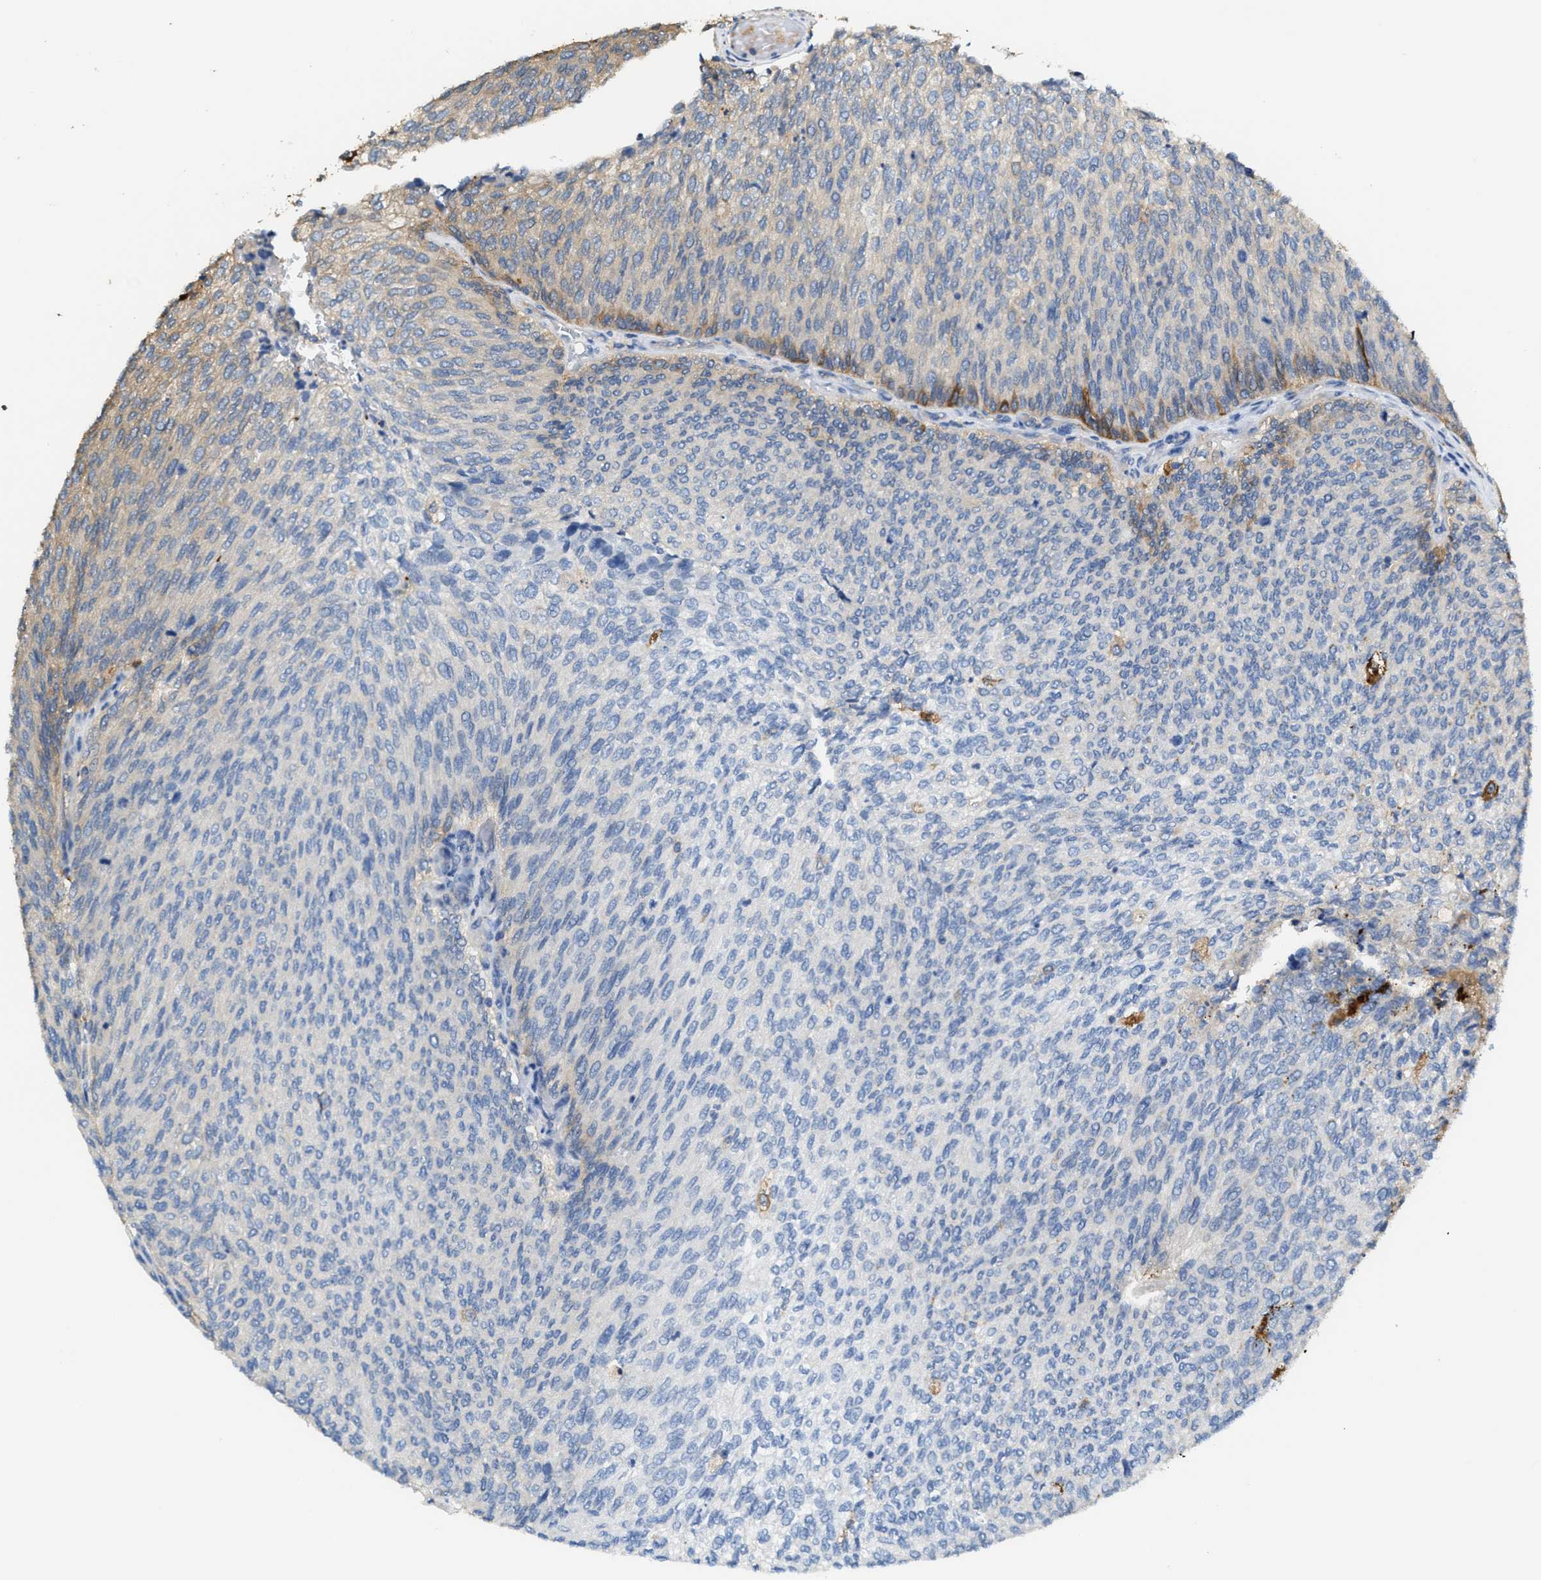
{"staining": {"intensity": "moderate", "quantity": "<25%", "location": "cytoplasmic/membranous"}, "tissue": "urothelial cancer", "cell_type": "Tumor cells", "image_type": "cancer", "snomed": [{"axis": "morphology", "description": "Urothelial carcinoma, Low grade"}, {"axis": "topography", "description": "Urinary bladder"}], "caption": "A micrograph showing moderate cytoplasmic/membranous staining in about <25% of tumor cells in urothelial cancer, as visualized by brown immunohistochemical staining.", "gene": "ATIC", "patient": {"sex": "female", "age": 79}}